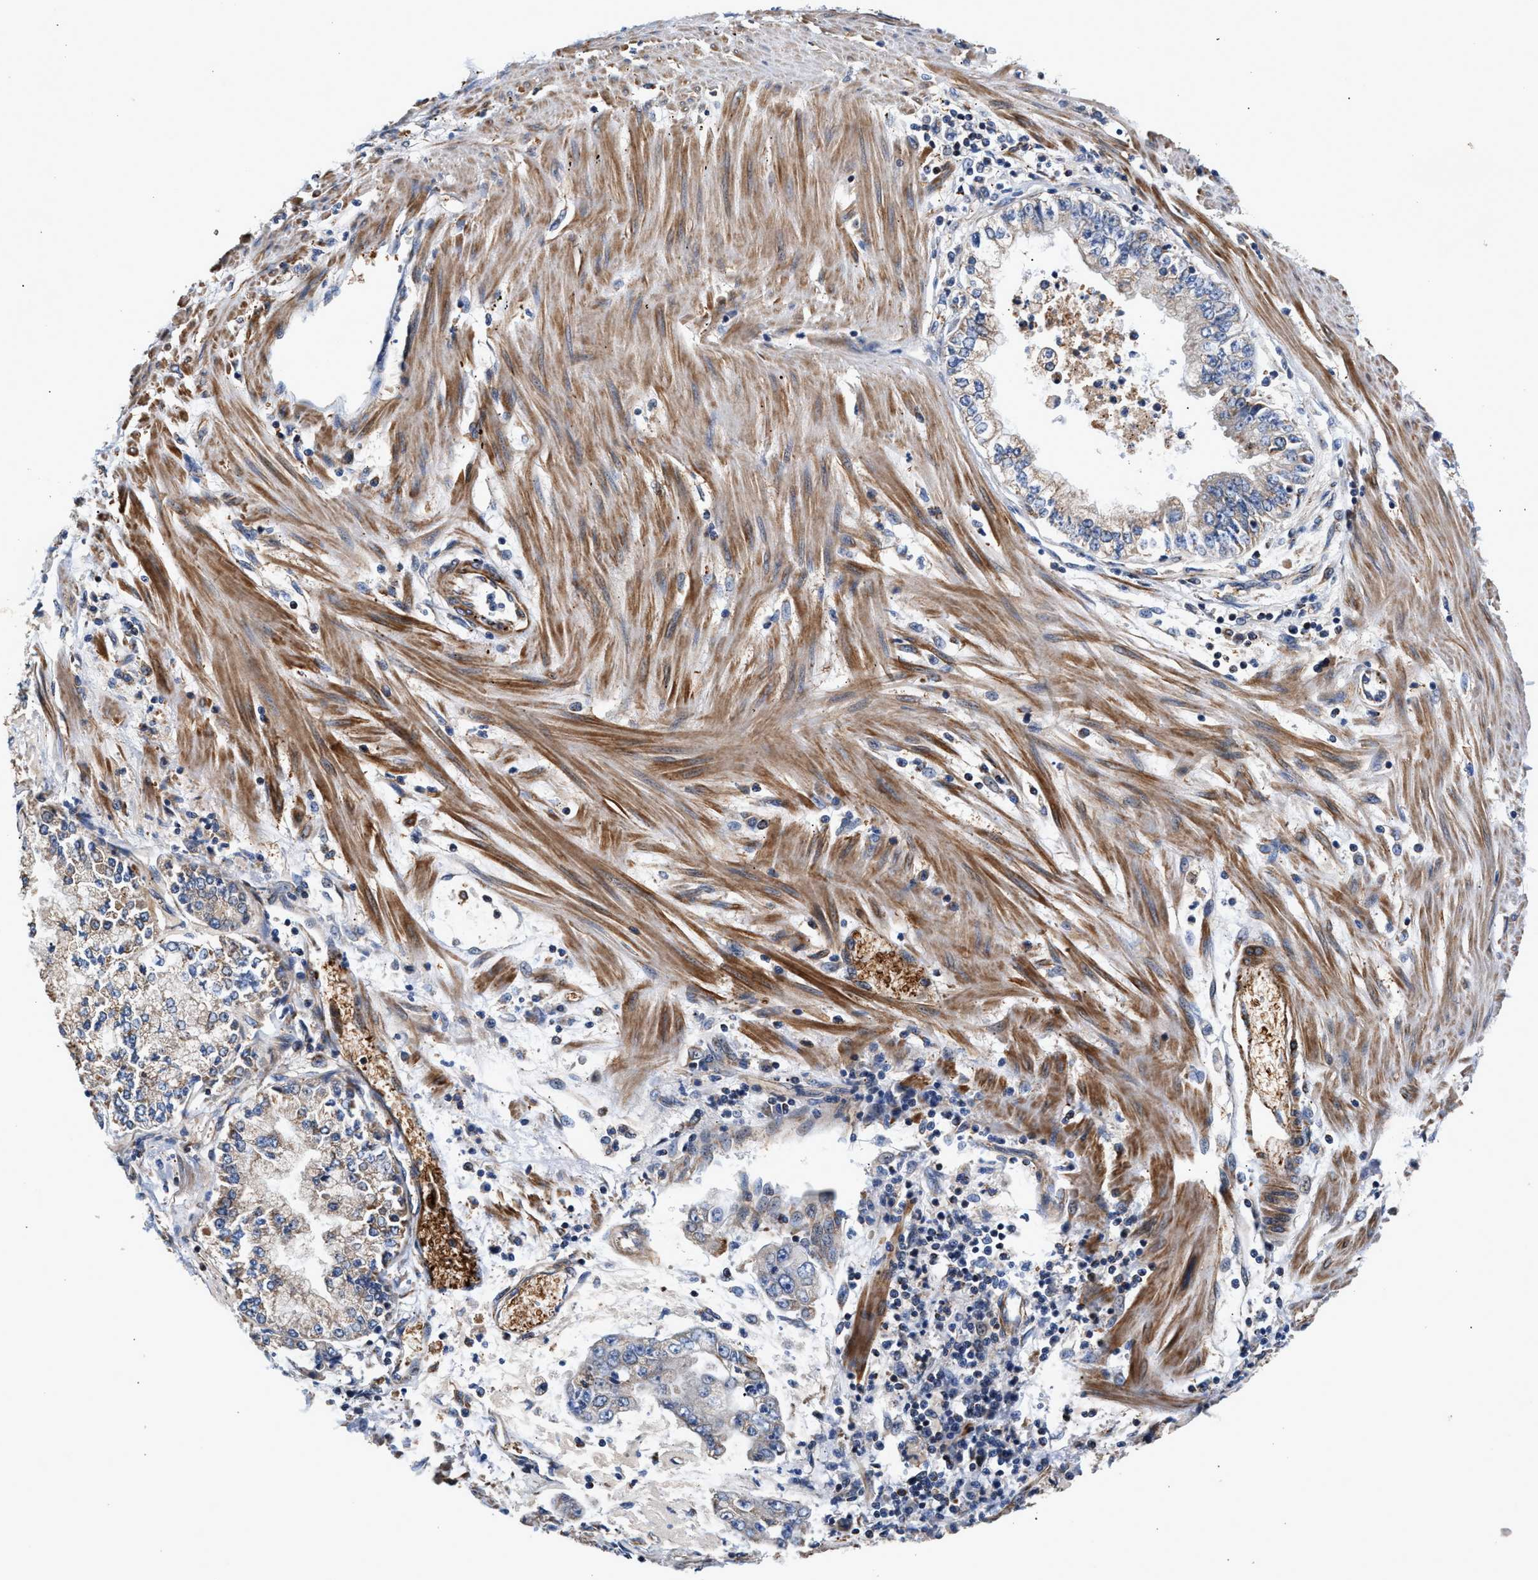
{"staining": {"intensity": "weak", "quantity": "25%-75%", "location": "cytoplasmic/membranous"}, "tissue": "stomach cancer", "cell_type": "Tumor cells", "image_type": "cancer", "snomed": [{"axis": "morphology", "description": "Adenocarcinoma, NOS"}, {"axis": "topography", "description": "Stomach"}], "caption": "Immunohistochemical staining of stomach cancer (adenocarcinoma) displays low levels of weak cytoplasmic/membranous positivity in about 25%-75% of tumor cells. The staining is performed using DAB (3,3'-diaminobenzidine) brown chromogen to label protein expression. The nuclei are counter-stained blue using hematoxylin.", "gene": "SGK1", "patient": {"sex": "male", "age": 76}}